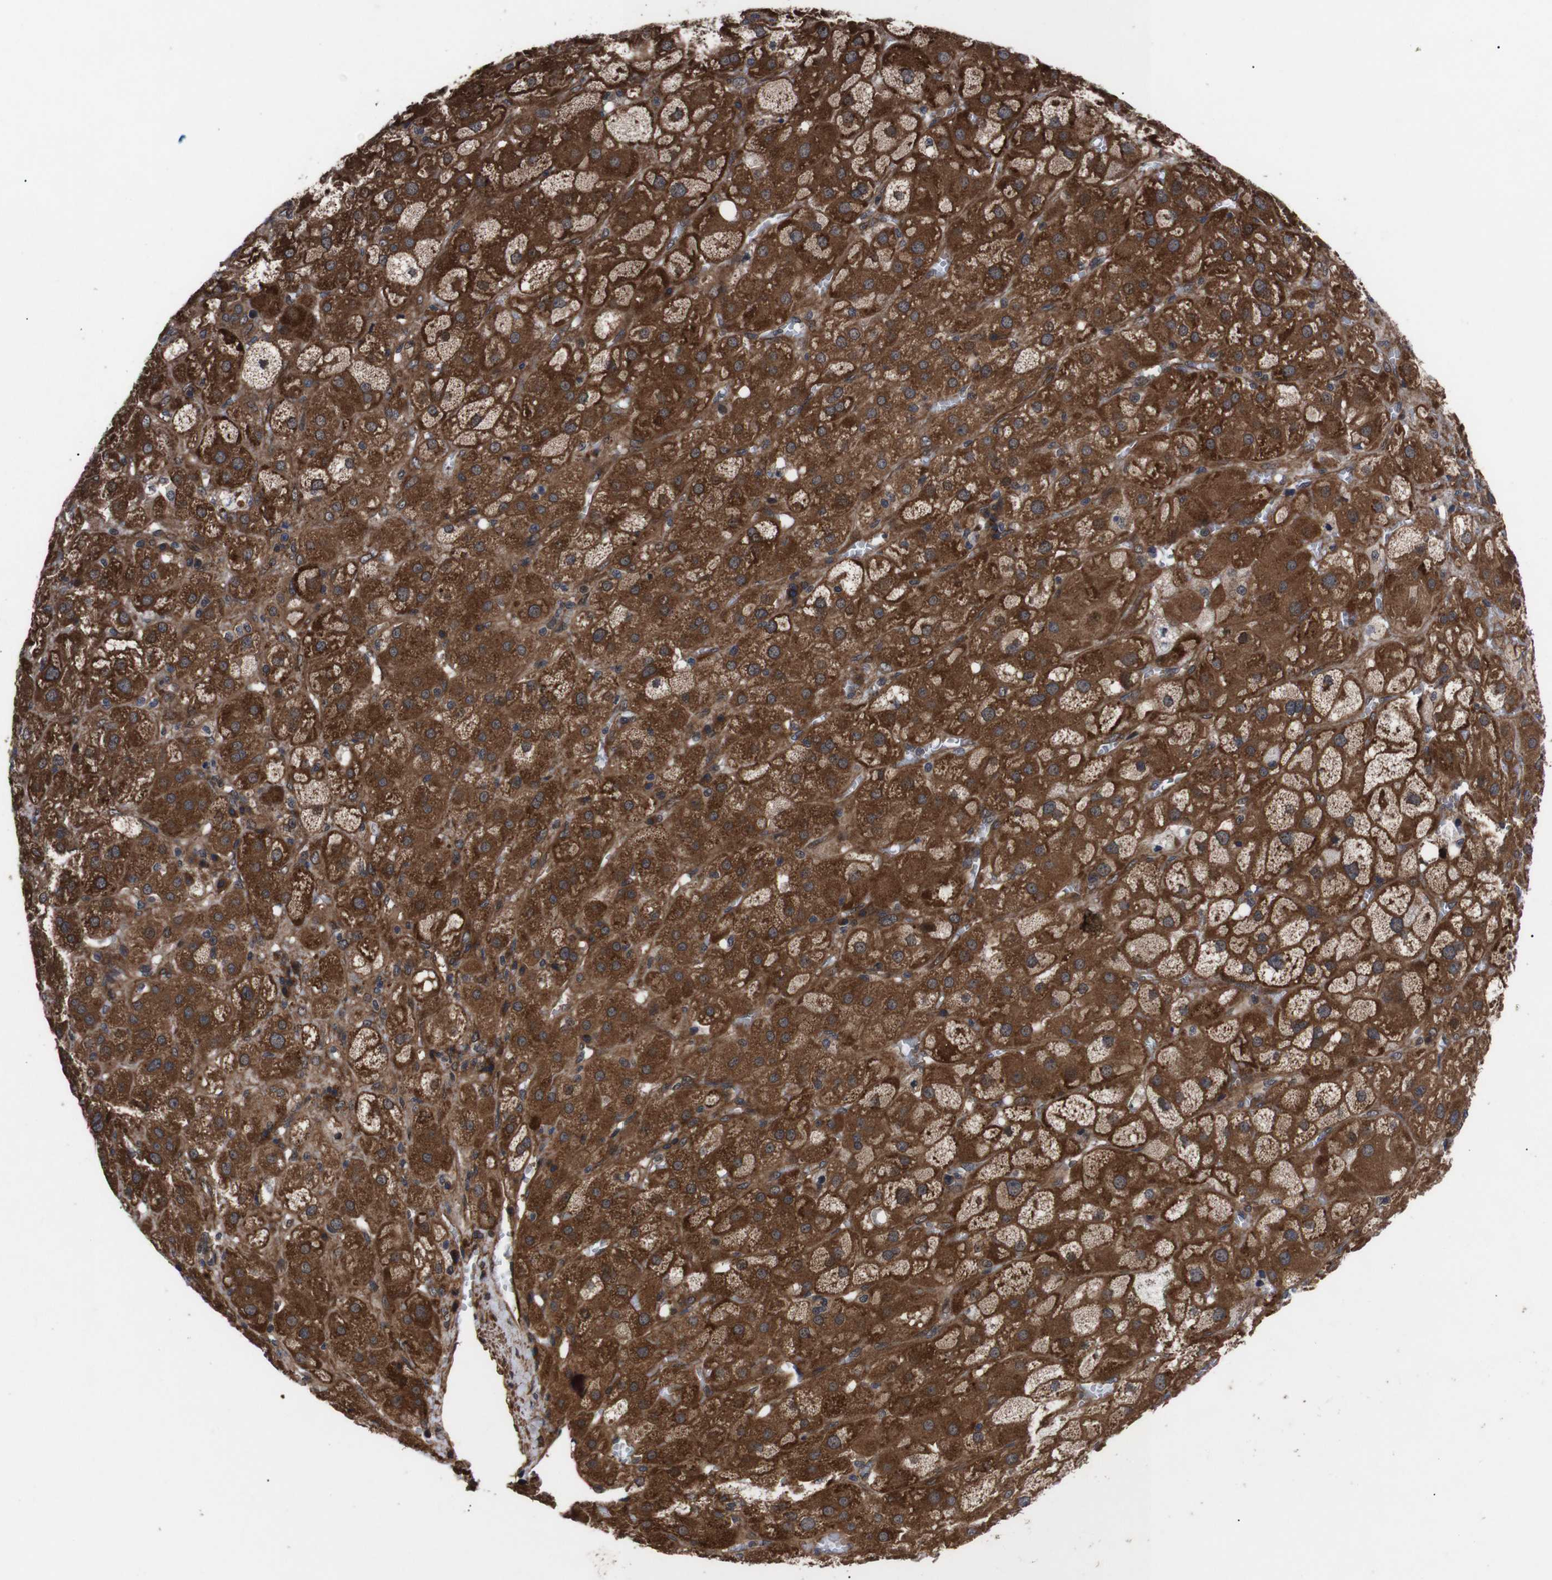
{"staining": {"intensity": "strong", "quantity": ">75%", "location": "cytoplasmic/membranous"}, "tissue": "adrenal gland", "cell_type": "Glandular cells", "image_type": "normal", "snomed": [{"axis": "morphology", "description": "Normal tissue, NOS"}, {"axis": "topography", "description": "Adrenal gland"}], "caption": "Unremarkable adrenal gland shows strong cytoplasmic/membranous staining in about >75% of glandular cells.", "gene": "PAWR", "patient": {"sex": "female", "age": 47}}